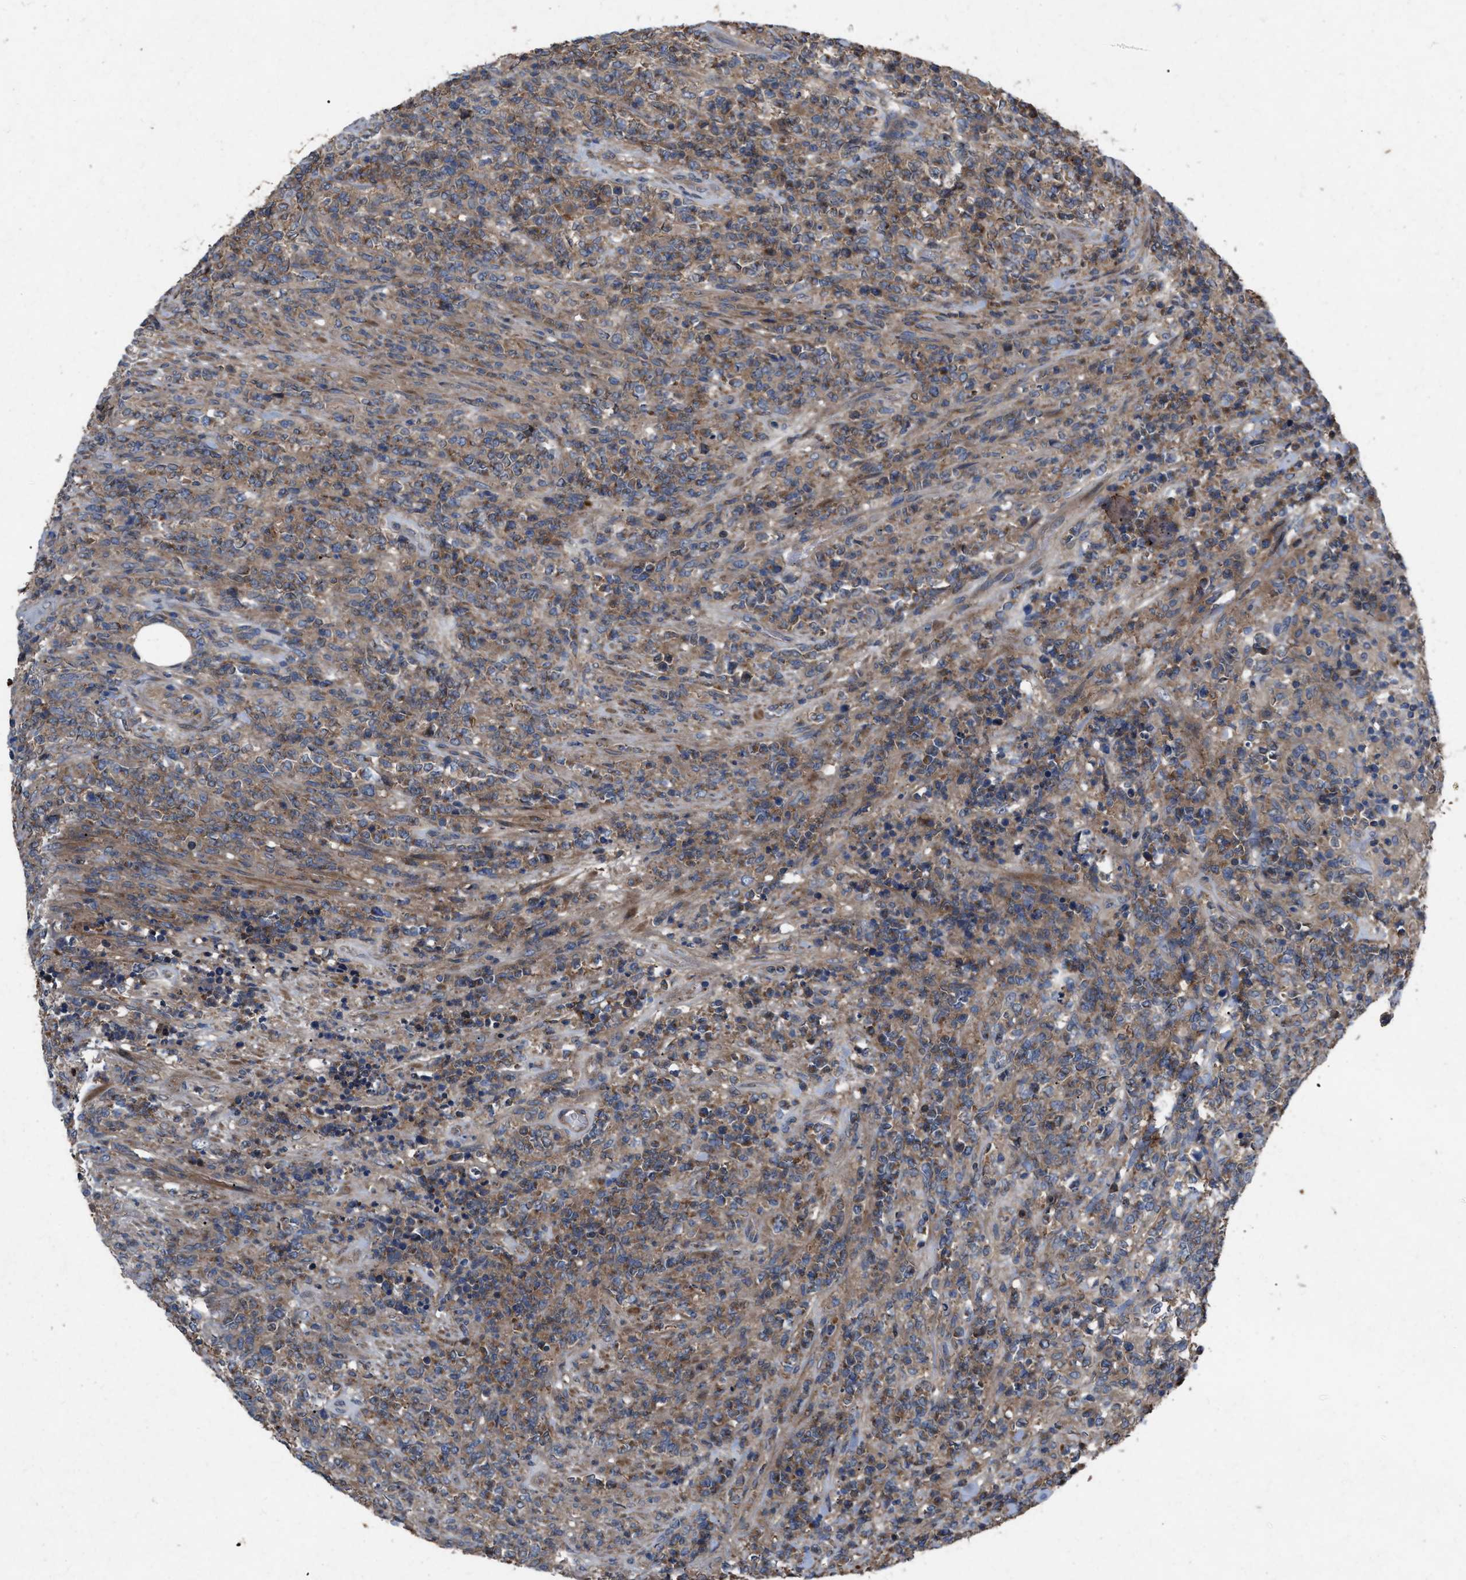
{"staining": {"intensity": "moderate", "quantity": ">75%", "location": "cytoplasmic/membranous"}, "tissue": "lymphoma", "cell_type": "Tumor cells", "image_type": "cancer", "snomed": [{"axis": "morphology", "description": "Malignant lymphoma, non-Hodgkin's type, High grade"}, {"axis": "topography", "description": "Soft tissue"}], "caption": "Tumor cells display medium levels of moderate cytoplasmic/membranous staining in about >75% of cells in human high-grade malignant lymphoma, non-Hodgkin's type.", "gene": "CDKN2C", "patient": {"sex": "male", "age": 18}}